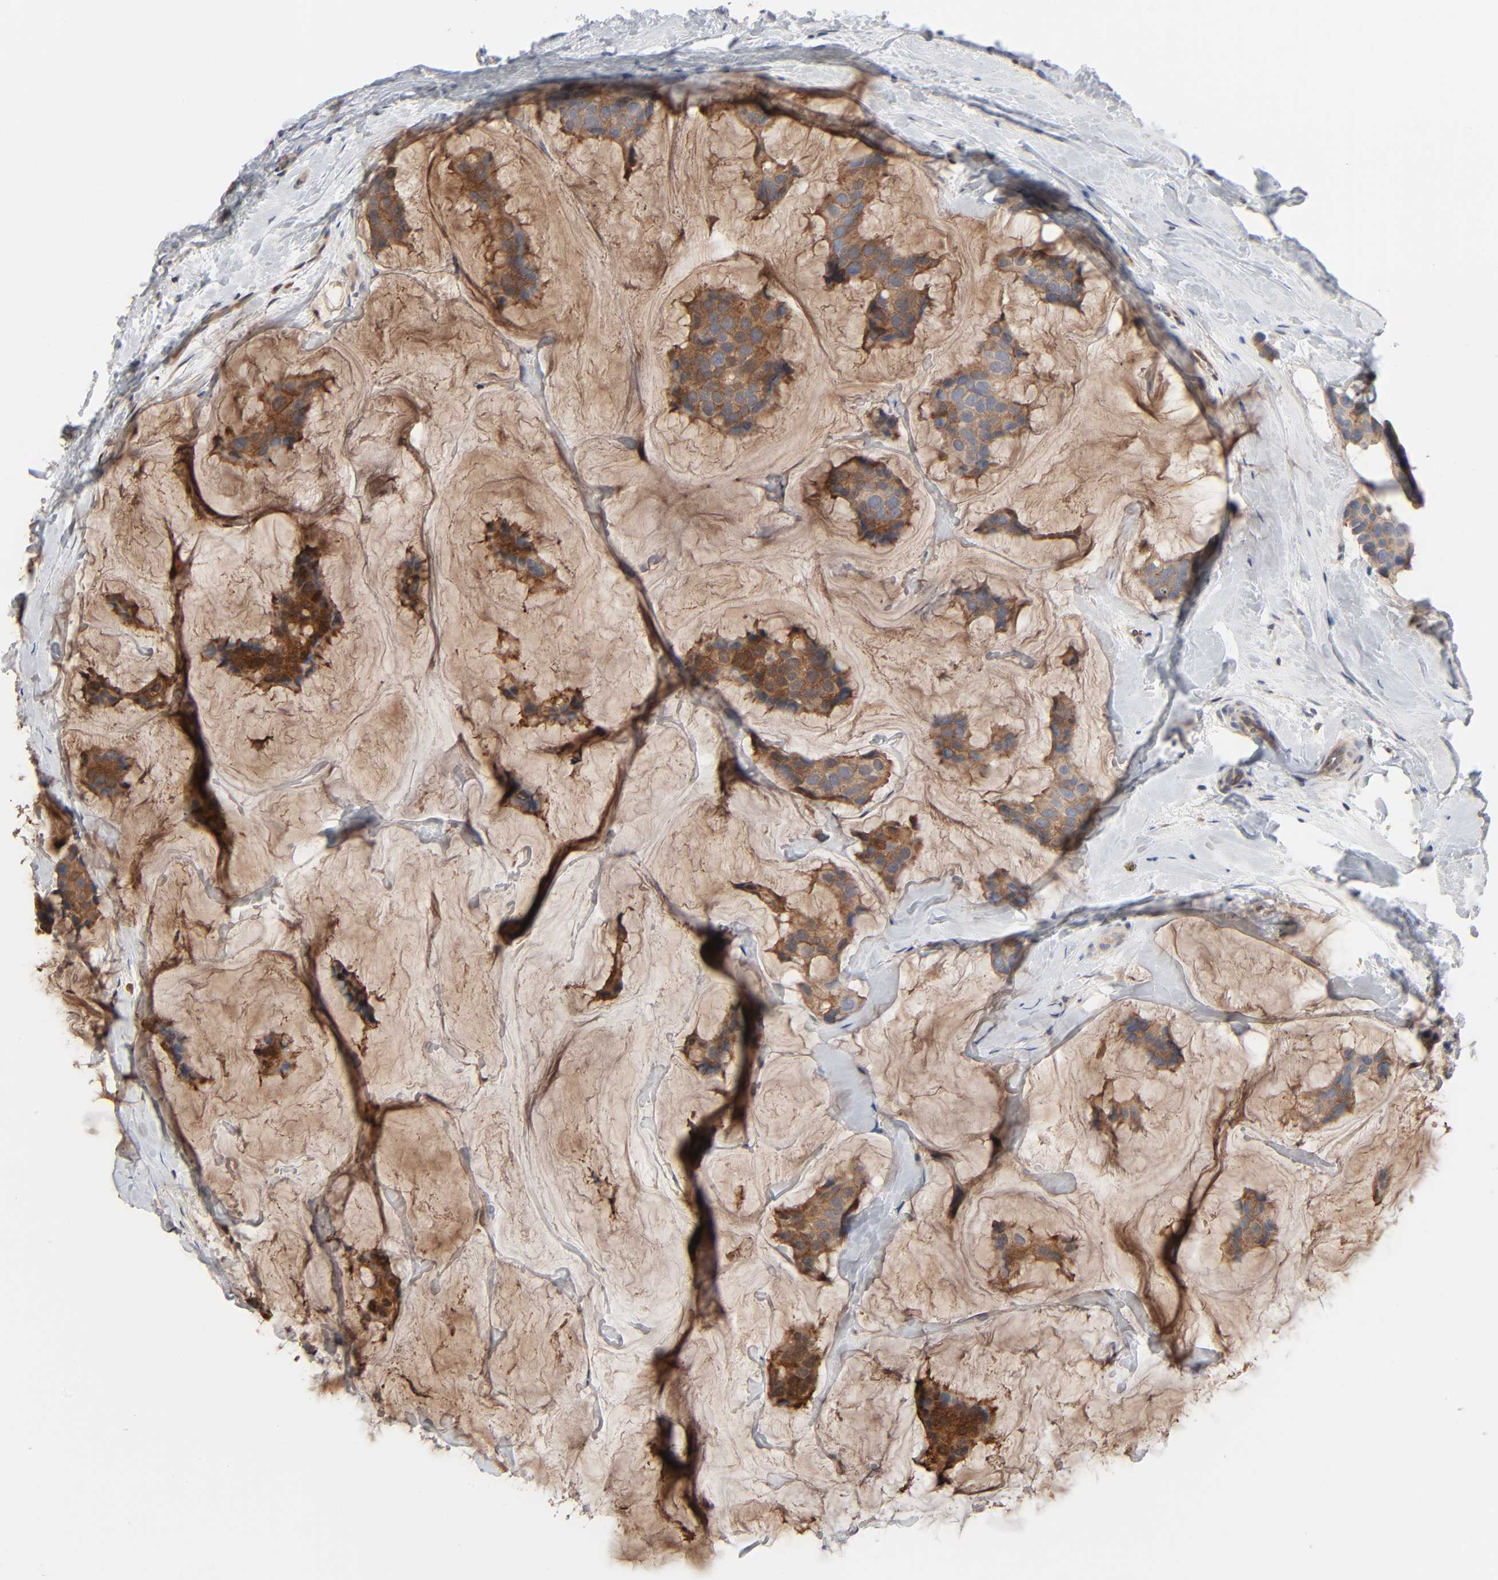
{"staining": {"intensity": "moderate", "quantity": ">75%", "location": "cytoplasmic/membranous"}, "tissue": "breast cancer", "cell_type": "Tumor cells", "image_type": "cancer", "snomed": [{"axis": "morphology", "description": "Normal tissue, NOS"}, {"axis": "morphology", "description": "Duct carcinoma"}, {"axis": "topography", "description": "Breast"}], "caption": "Tumor cells show medium levels of moderate cytoplasmic/membranous staining in about >75% of cells in human breast invasive ductal carcinoma.", "gene": "NDRG2", "patient": {"sex": "female", "age": 50}}